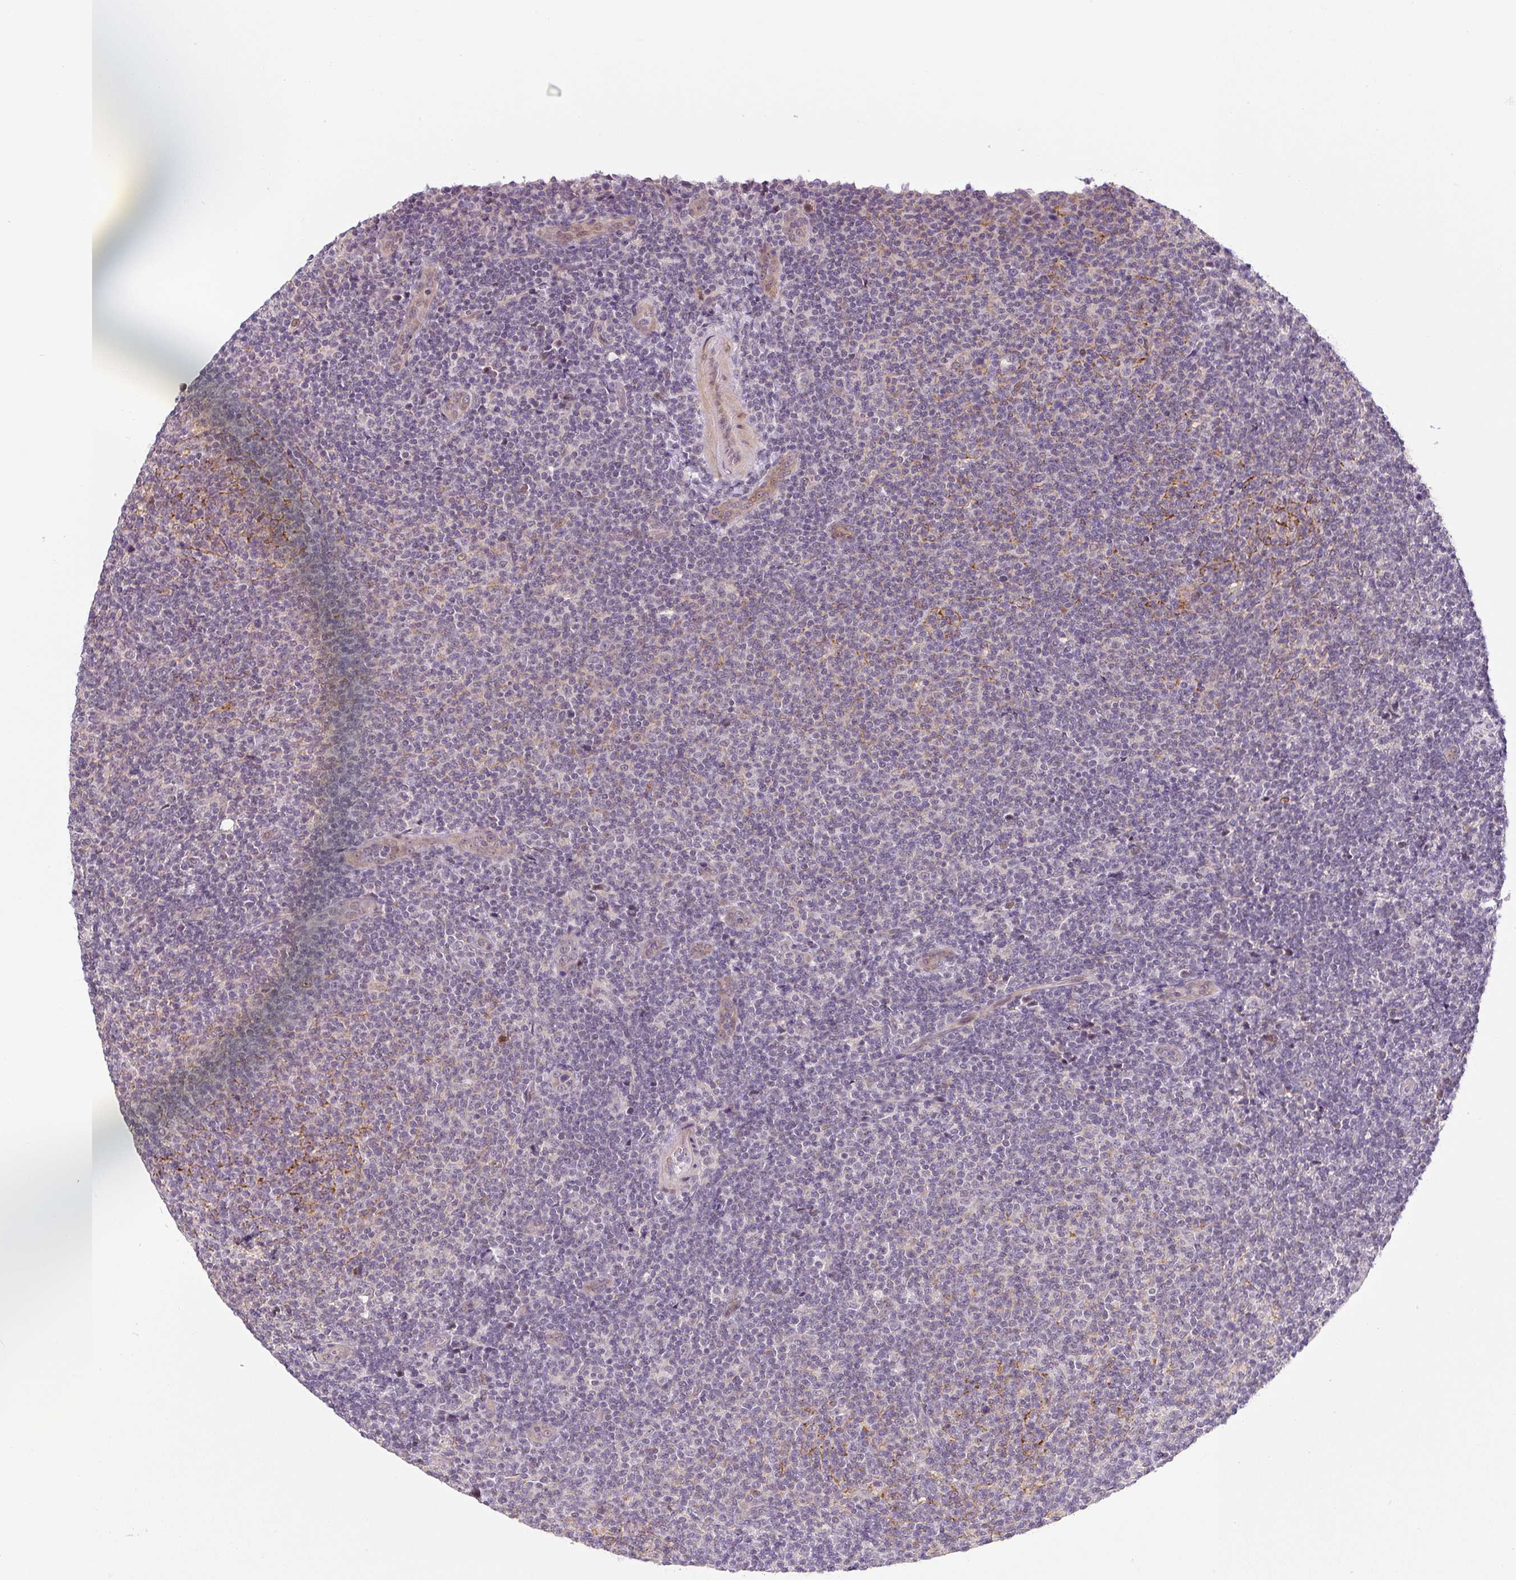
{"staining": {"intensity": "negative", "quantity": "none", "location": "none"}, "tissue": "lymphoma", "cell_type": "Tumor cells", "image_type": "cancer", "snomed": [{"axis": "morphology", "description": "Malignant lymphoma, non-Hodgkin's type, Low grade"}, {"axis": "topography", "description": "Lymph node"}], "caption": "Immunohistochemistry of human lymphoma shows no staining in tumor cells. Brightfield microscopy of immunohistochemistry (IHC) stained with DAB (brown) and hematoxylin (blue), captured at high magnification.", "gene": "PRKAA2", "patient": {"sex": "male", "age": 66}}